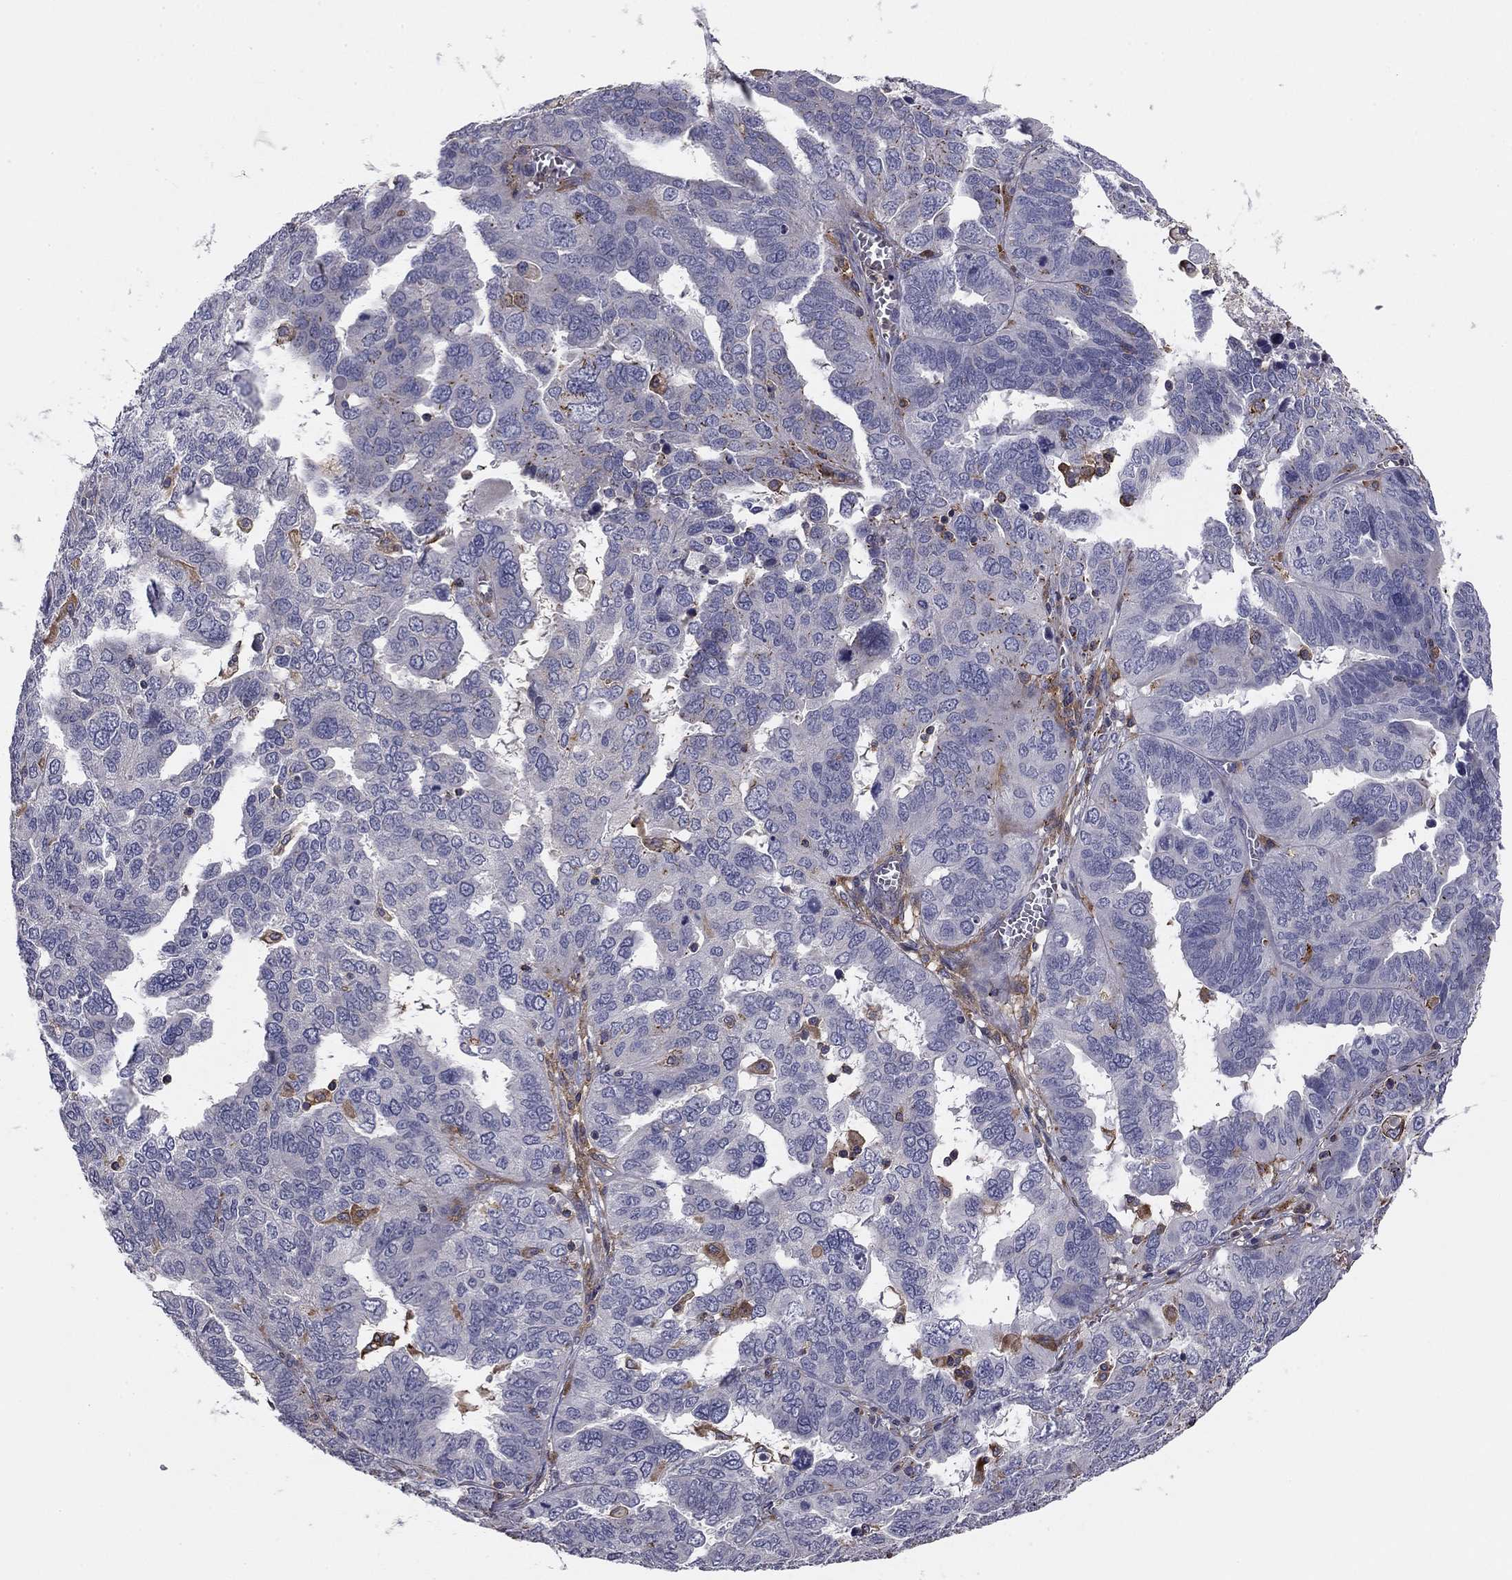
{"staining": {"intensity": "negative", "quantity": "none", "location": "none"}, "tissue": "ovarian cancer", "cell_type": "Tumor cells", "image_type": "cancer", "snomed": [{"axis": "morphology", "description": "Carcinoma, endometroid"}, {"axis": "topography", "description": "Soft tissue"}, {"axis": "topography", "description": "Ovary"}], "caption": "A histopathology image of ovarian endometroid carcinoma stained for a protein demonstrates no brown staining in tumor cells.", "gene": "PLCB2", "patient": {"sex": "female", "age": 52}}